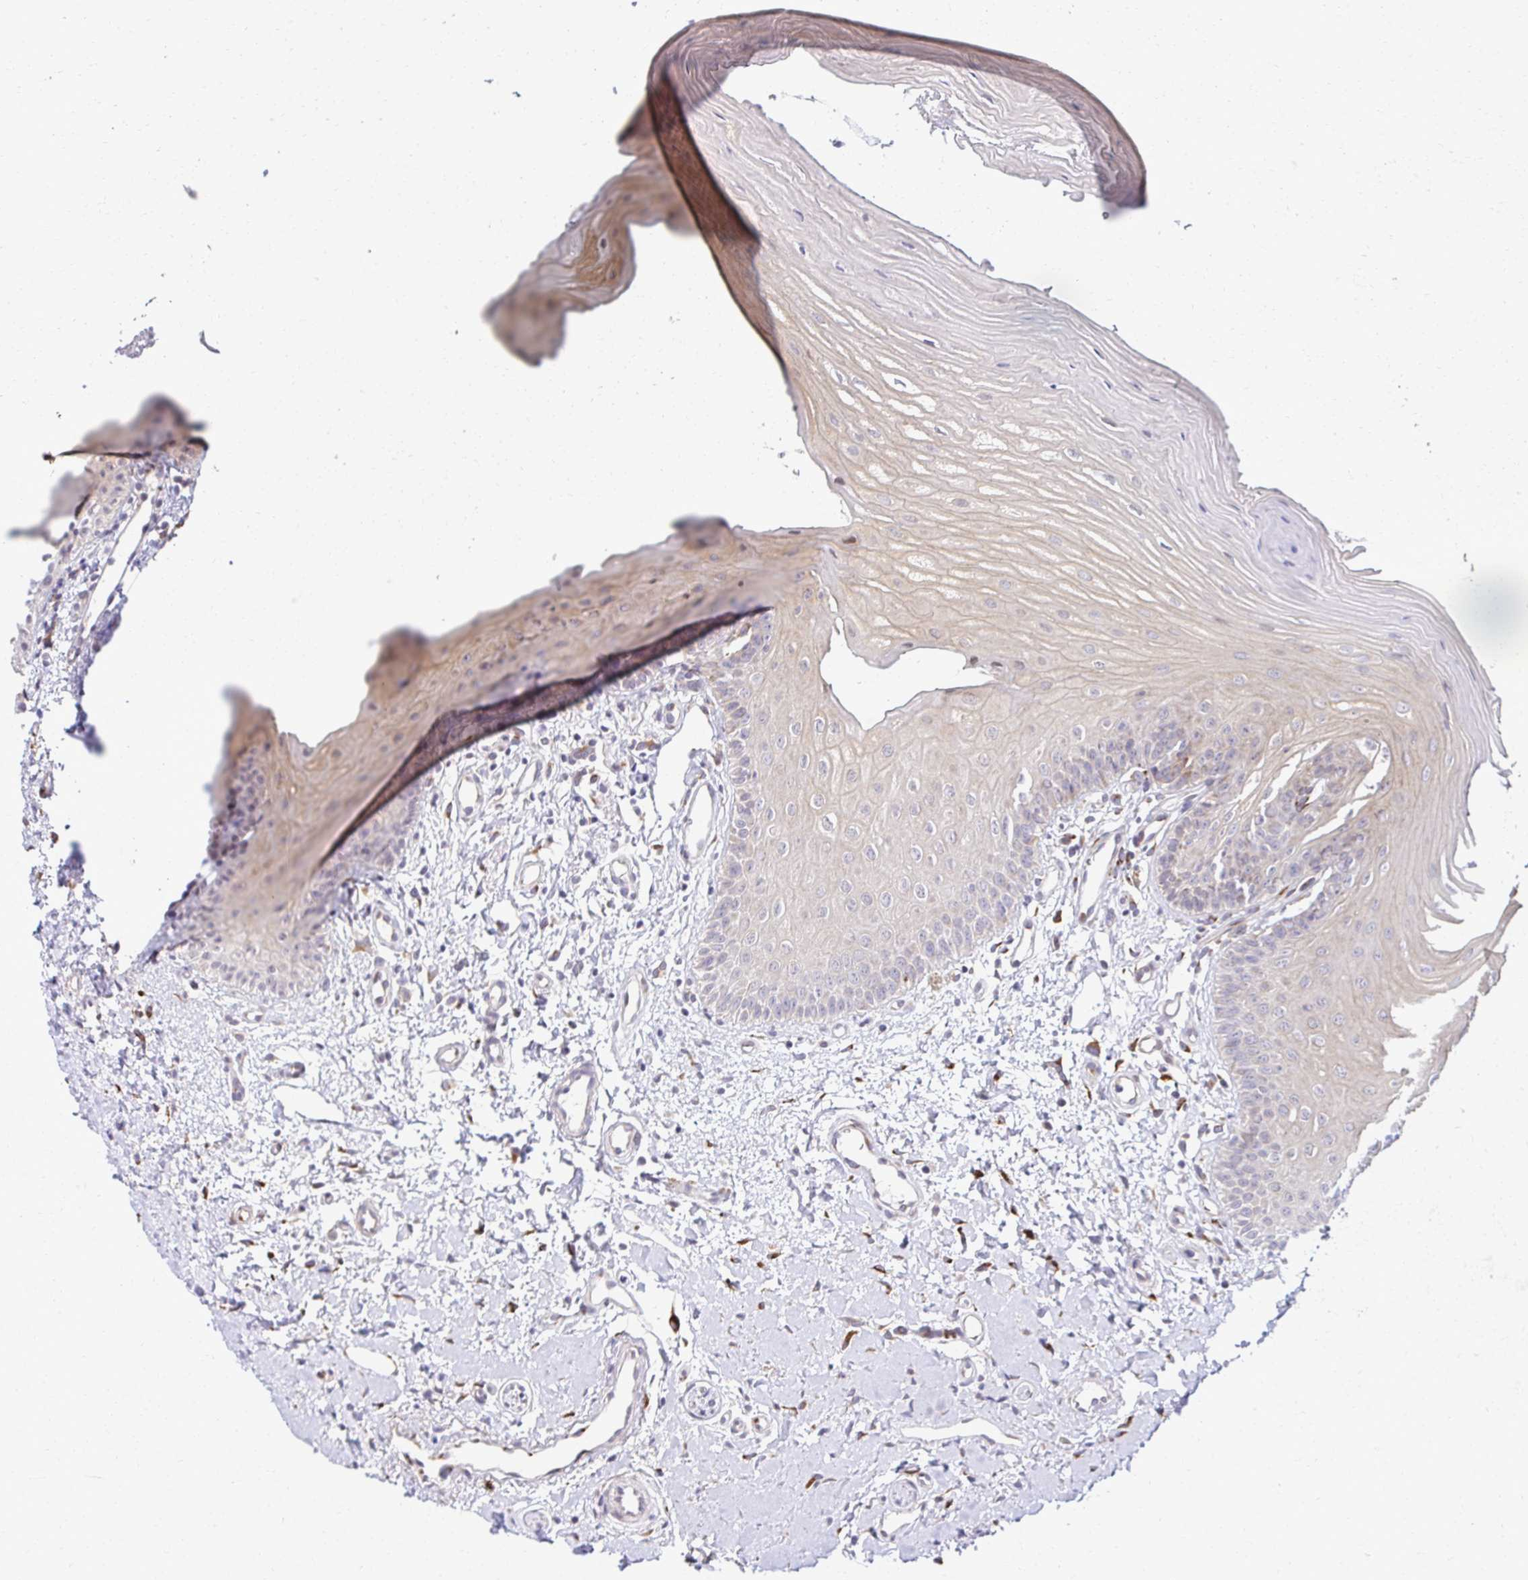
{"staining": {"intensity": "weak", "quantity": "<25%", "location": "cytoplasmic/membranous"}, "tissue": "oral mucosa", "cell_type": "Squamous epithelial cells", "image_type": "normal", "snomed": [{"axis": "morphology", "description": "Normal tissue, NOS"}, {"axis": "topography", "description": "Oral tissue"}], "caption": "Immunohistochemical staining of normal oral mucosa demonstrates no significant positivity in squamous epithelial cells.", "gene": "HPS1", "patient": {"sex": "female", "age": 73}}